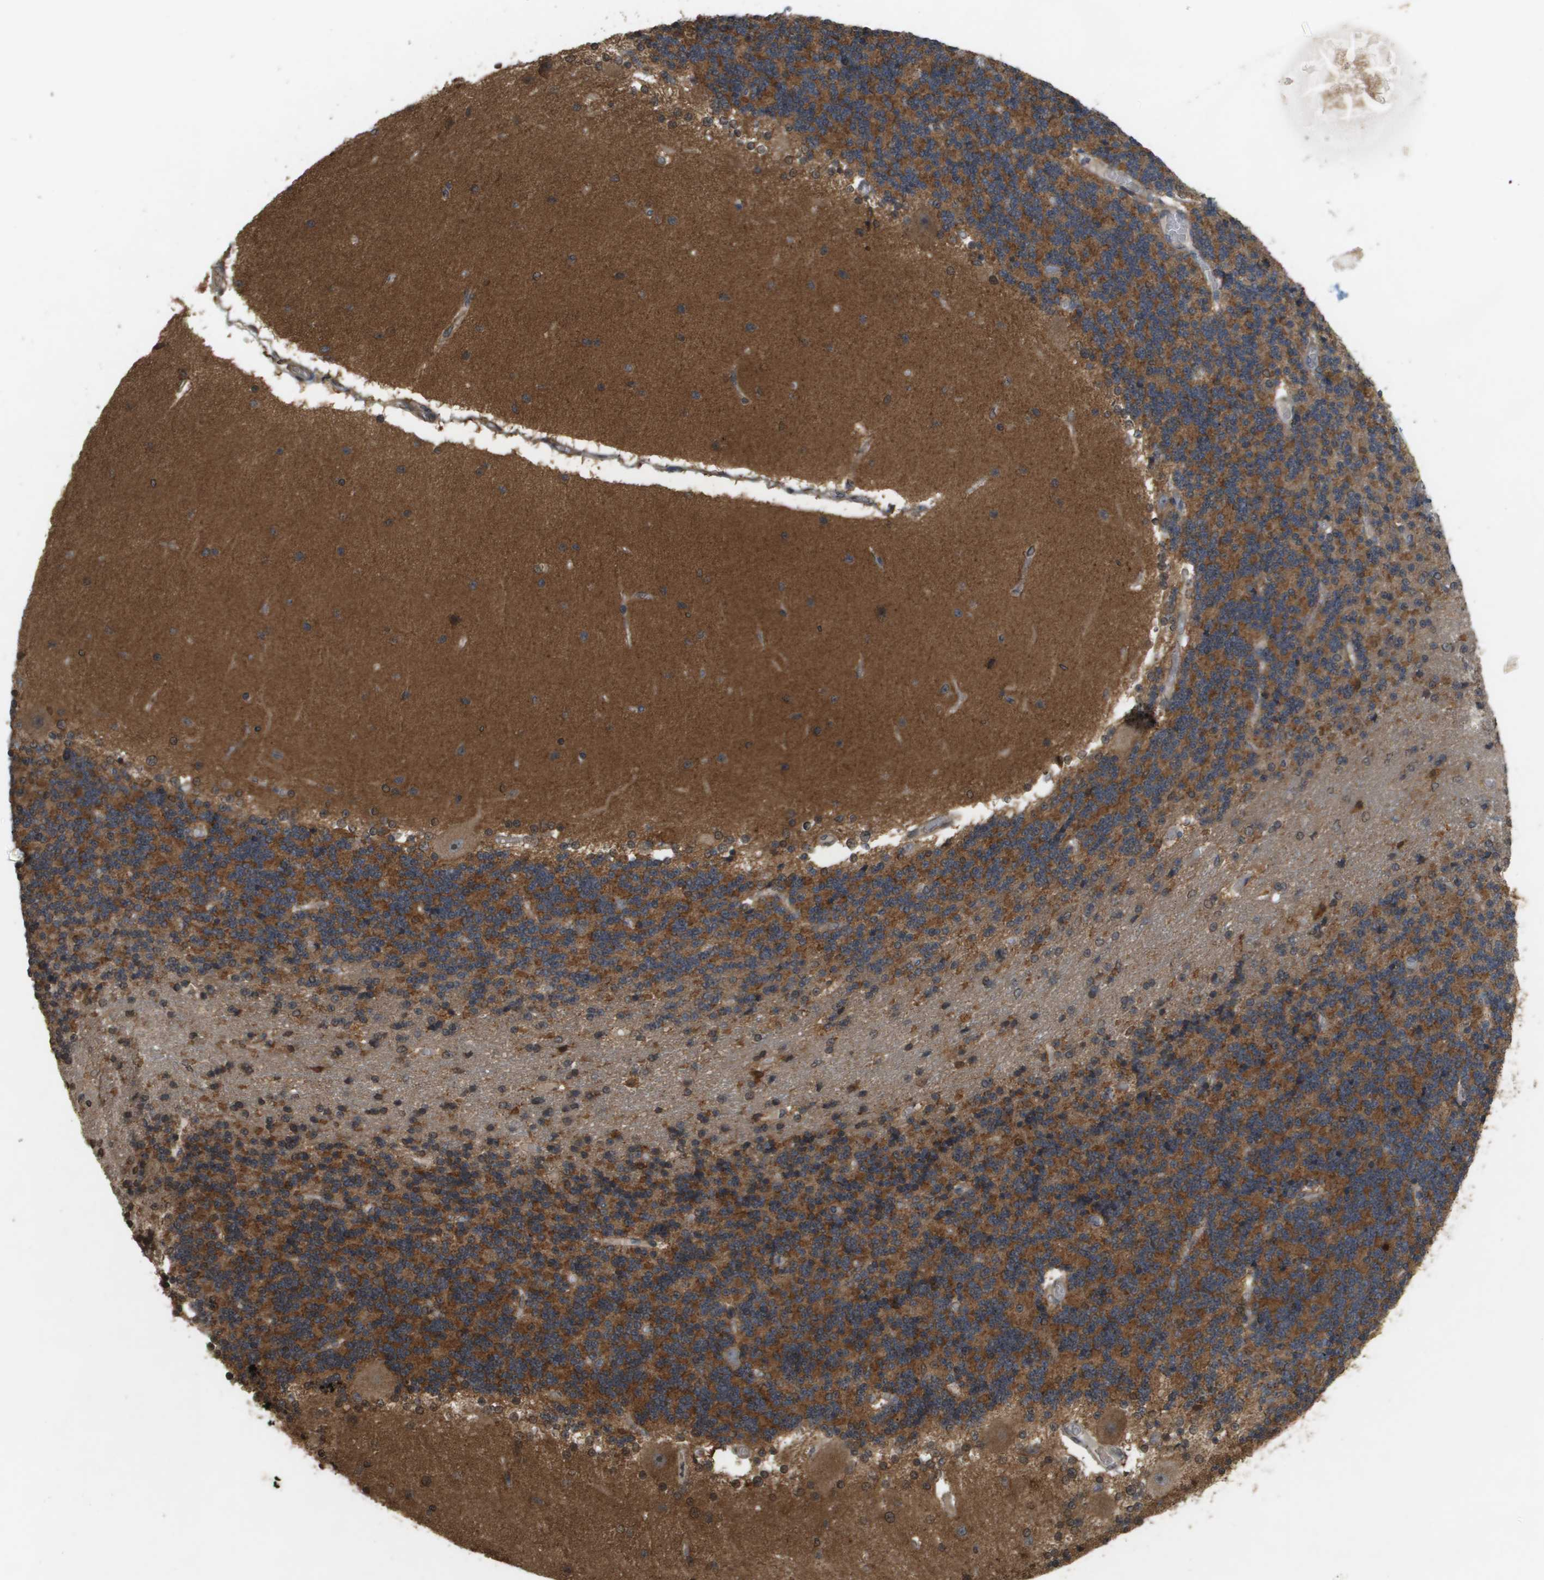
{"staining": {"intensity": "strong", "quantity": "25%-75%", "location": "cytoplasmic/membranous"}, "tissue": "cerebellum", "cell_type": "Cells in granular layer", "image_type": "normal", "snomed": [{"axis": "morphology", "description": "Normal tissue, NOS"}, {"axis": "topography", "description": "Cerebellum"}], "caption": "The histopathology image reveals staining of benign cerebellum, revealing strong cytoplasmic/membranous protein staining (brown color) within cells in granular layer.", "gene": "RAB21", "patient": {"sex": "female", "age": 54}}